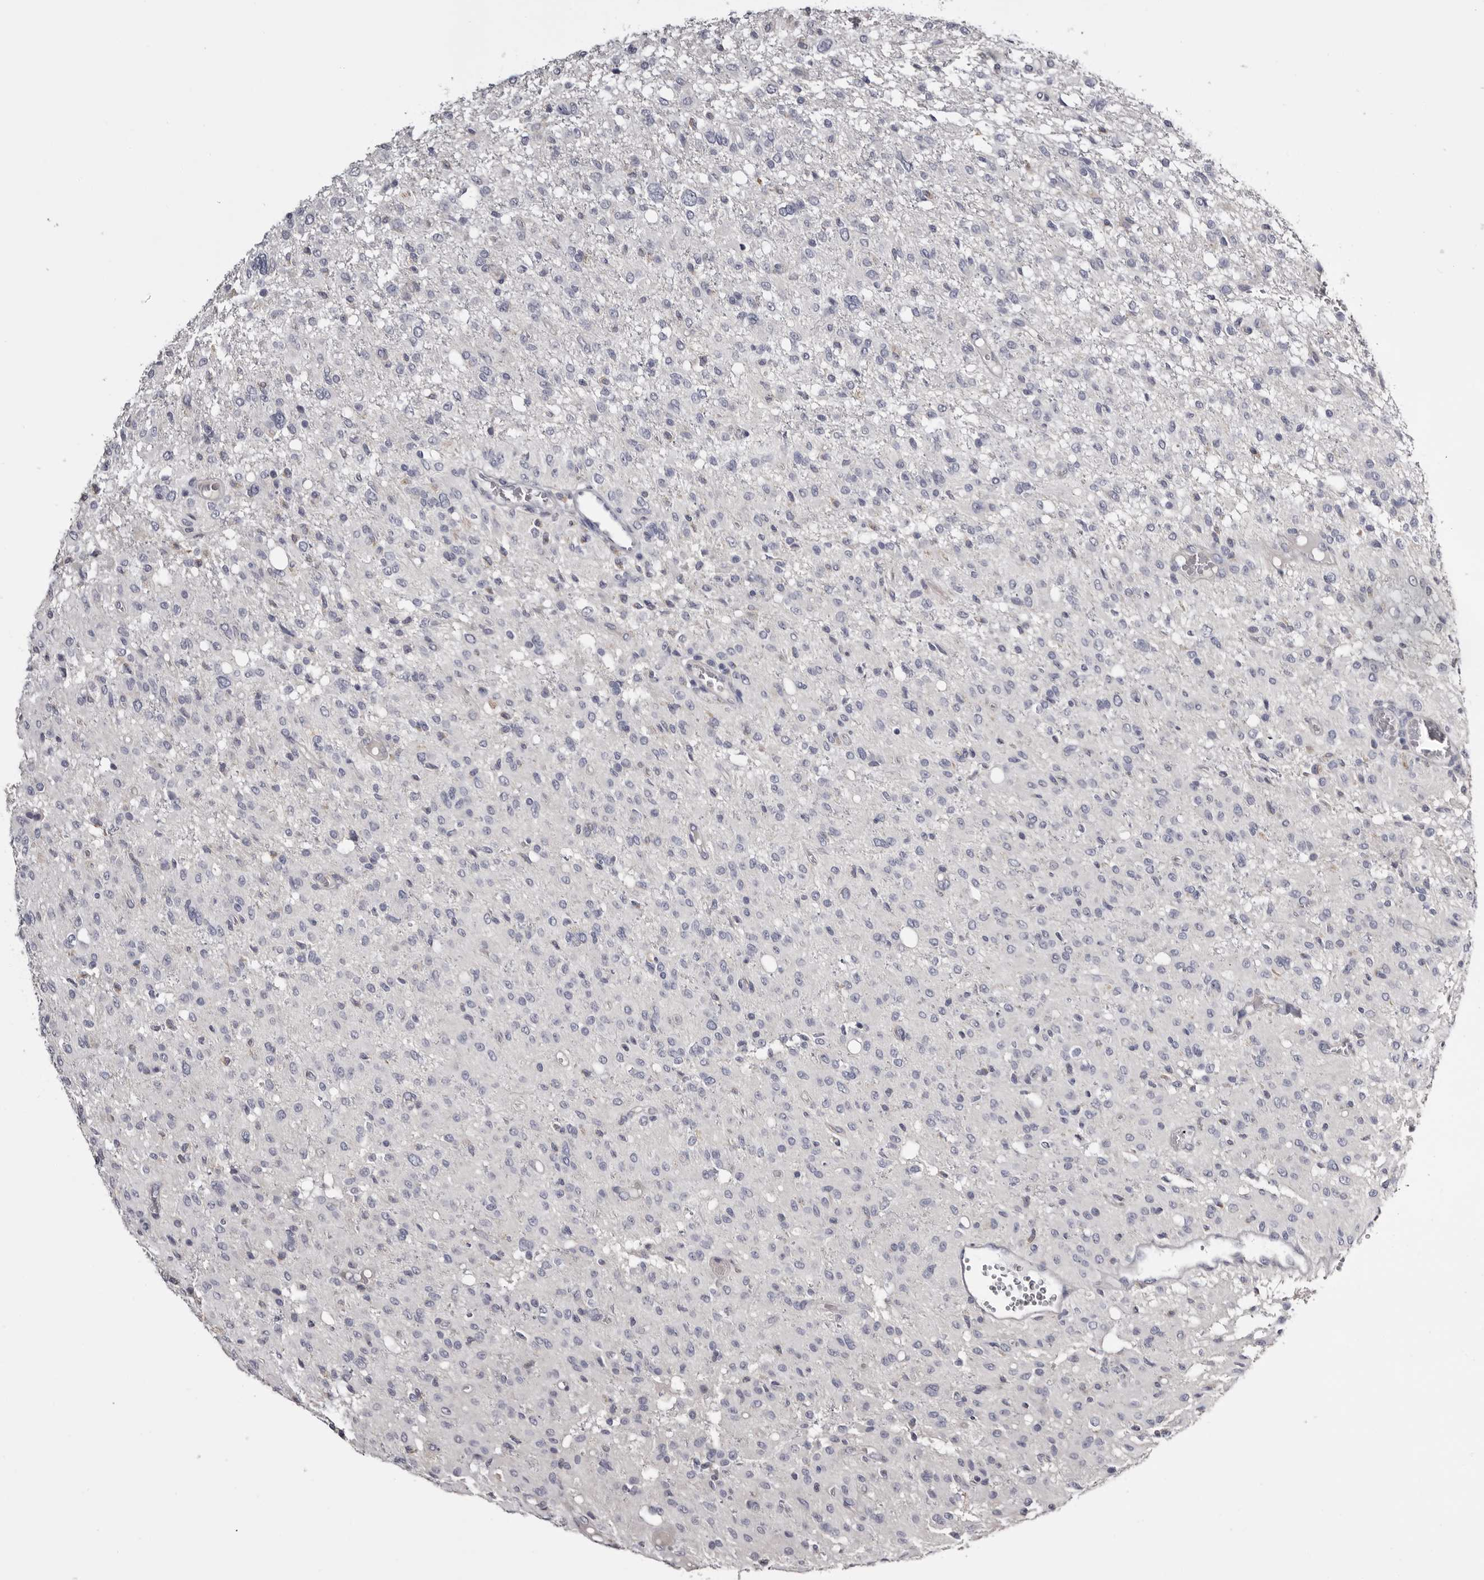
{"staining": {"intensity": "negative", "quantity": "none", "location": "none"}, "tissue": "glioma", "cell_type": "Tumor cells", "image_type": "cancer", "snomed": [{"axis": "morphology", "description": "Glioma, malignant, High grade"}, {"axis": "topography", "description": "Brain"}], "caption": "This photomicrograph is of malignant glioma (high-grade) stained with immunohistochemistry (IHC) to label a protein in brown with the nuclei are counter-stained blue. There is no staining in tumor cells.", "gene": "CASQ1", "patient": {"sex": "female", "age": 59}}